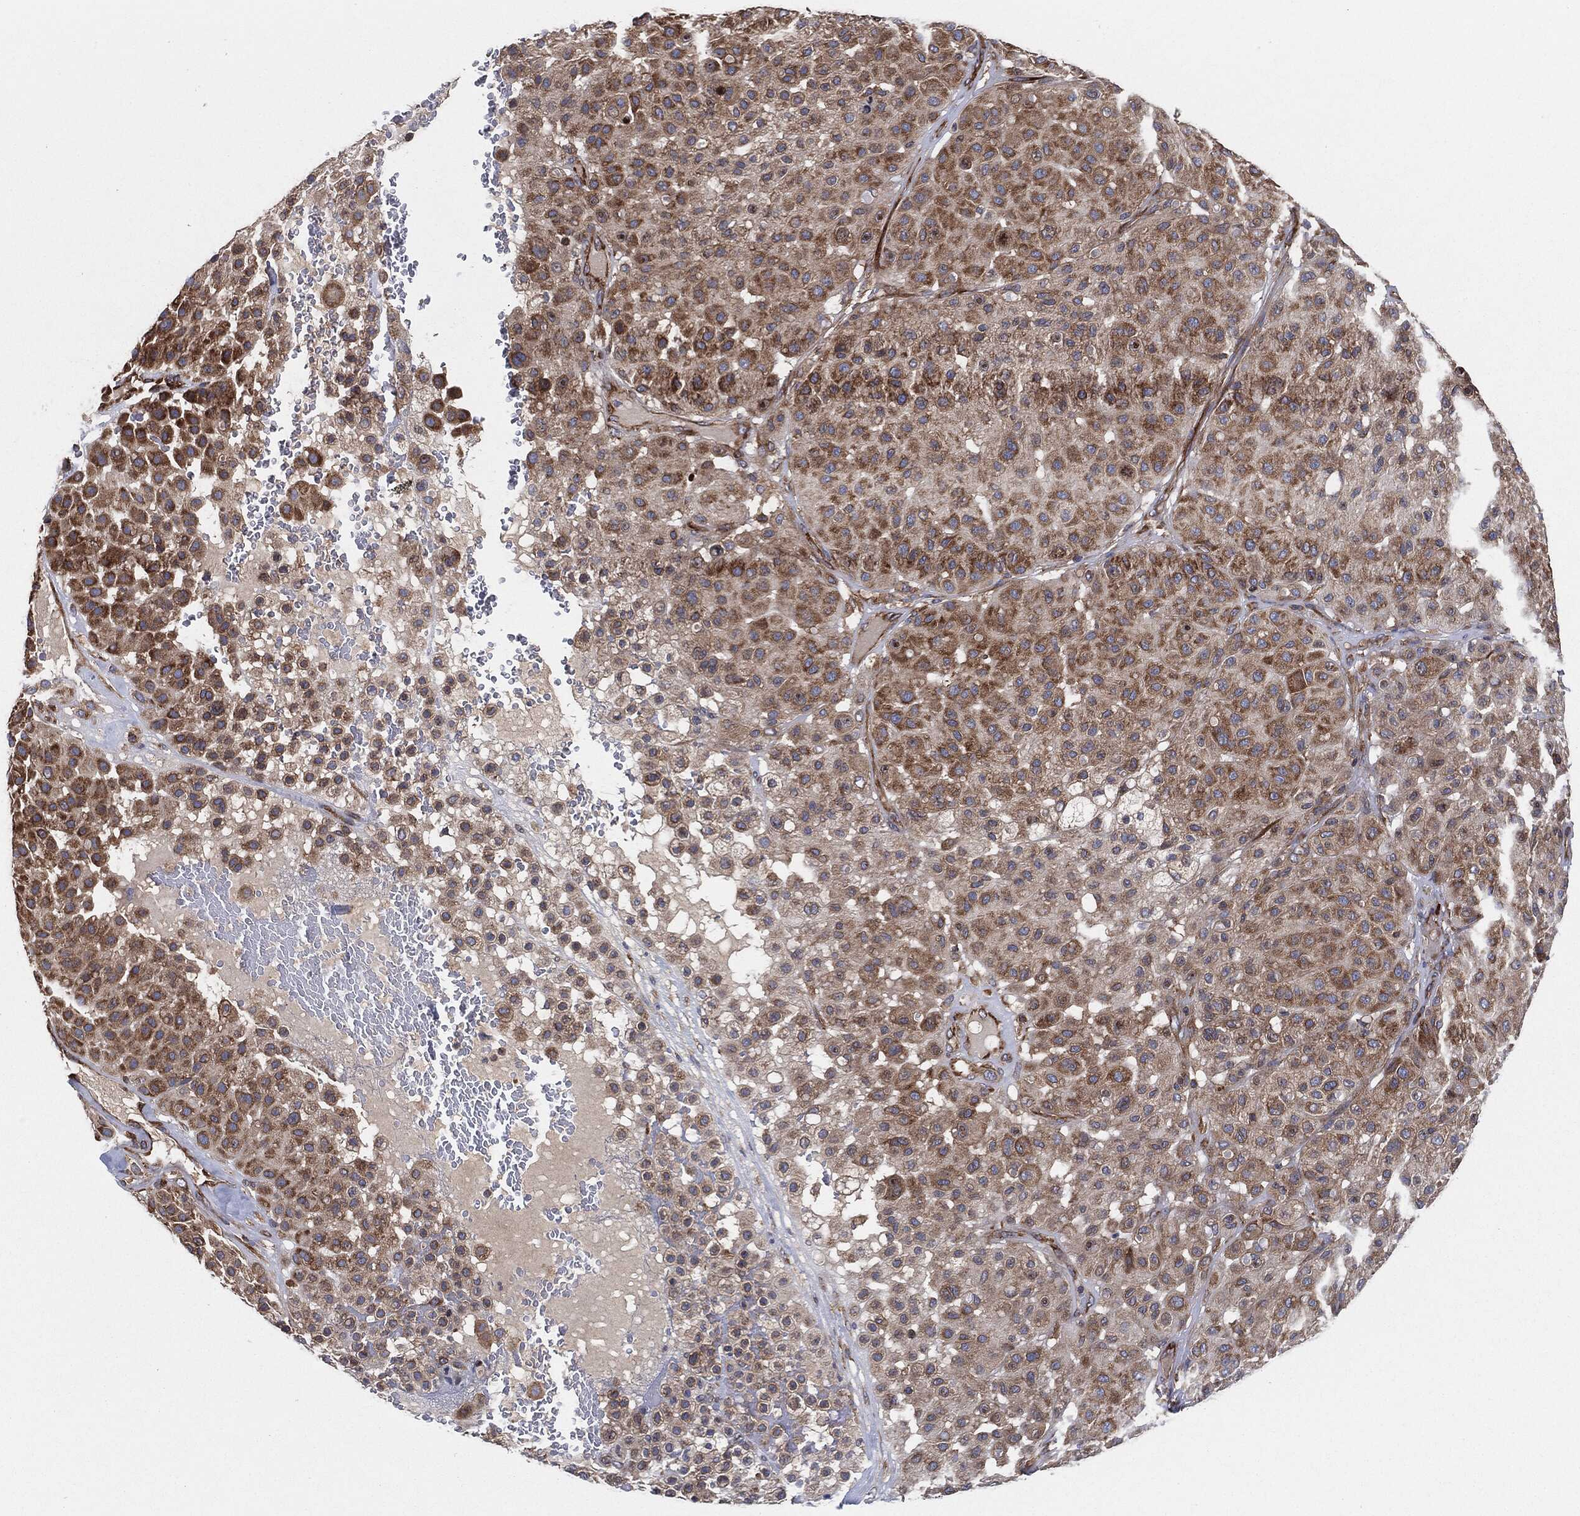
{"staining": {"intensity": "moderate", "quantity": "25%-75%", "location": "cytoplasmic/membranous"}, "tissue": "melanoma", "cell_type": "Tumor cells", "image_type": "cancer", "snomed": [{"axis": "morphology", "description": "Malignant melanoma, Metastatic site"}, {"axis": "topography", "description": "Smooth muscle"}], "caption": "This is a micrograph of immunohistochemistry (IHC) staining of malignant melanoma (metastatic site), which shows moderate positivity in the cytoplasmic/membranous of tumor cells.", "gene": "EIF2S2", "patient": {"sex": "male", "age": 41}}